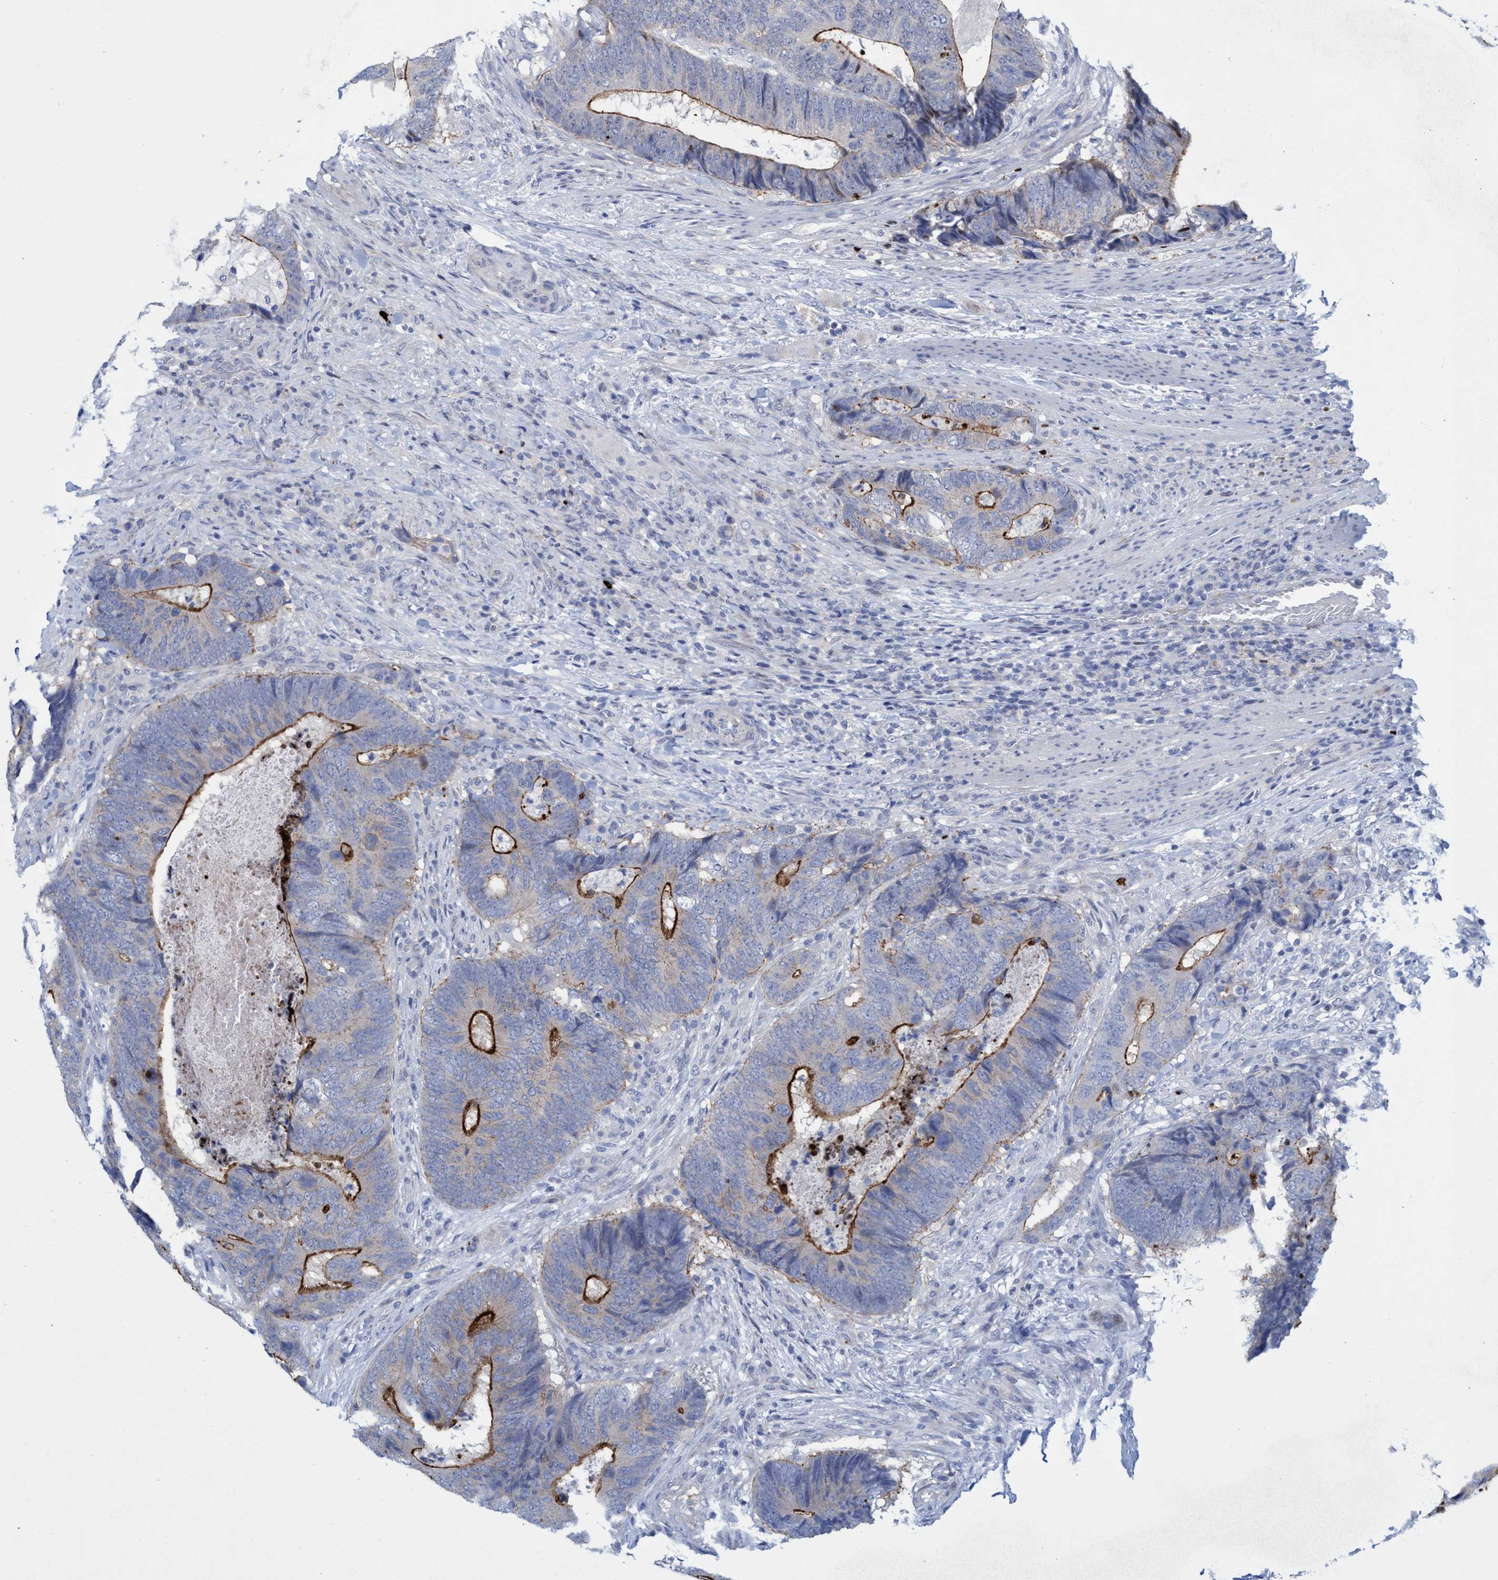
{"staining": {"intensity": "strong", "quantity": "25%-75%", "location": "cytoplasmic/membranous"}, "tissue": "colorectal cancer", "cell_type": "Tumor cells", "image_type": "cancer", "snomed": [{"axis": "morphology", "description": "Adenocarcinoma, NOS"}, {"axis": "topography", "description": "Colon"}], "caption": "A micrograph showing strong cytoplasmic/membranous expression in about 25%-75% of tumor cells in colorectal adenocarcinoma, as visualized by brown immunohistochemical staining.", "gene": "R3HCC1", "patient": {"sex": "male", "age": 56}}